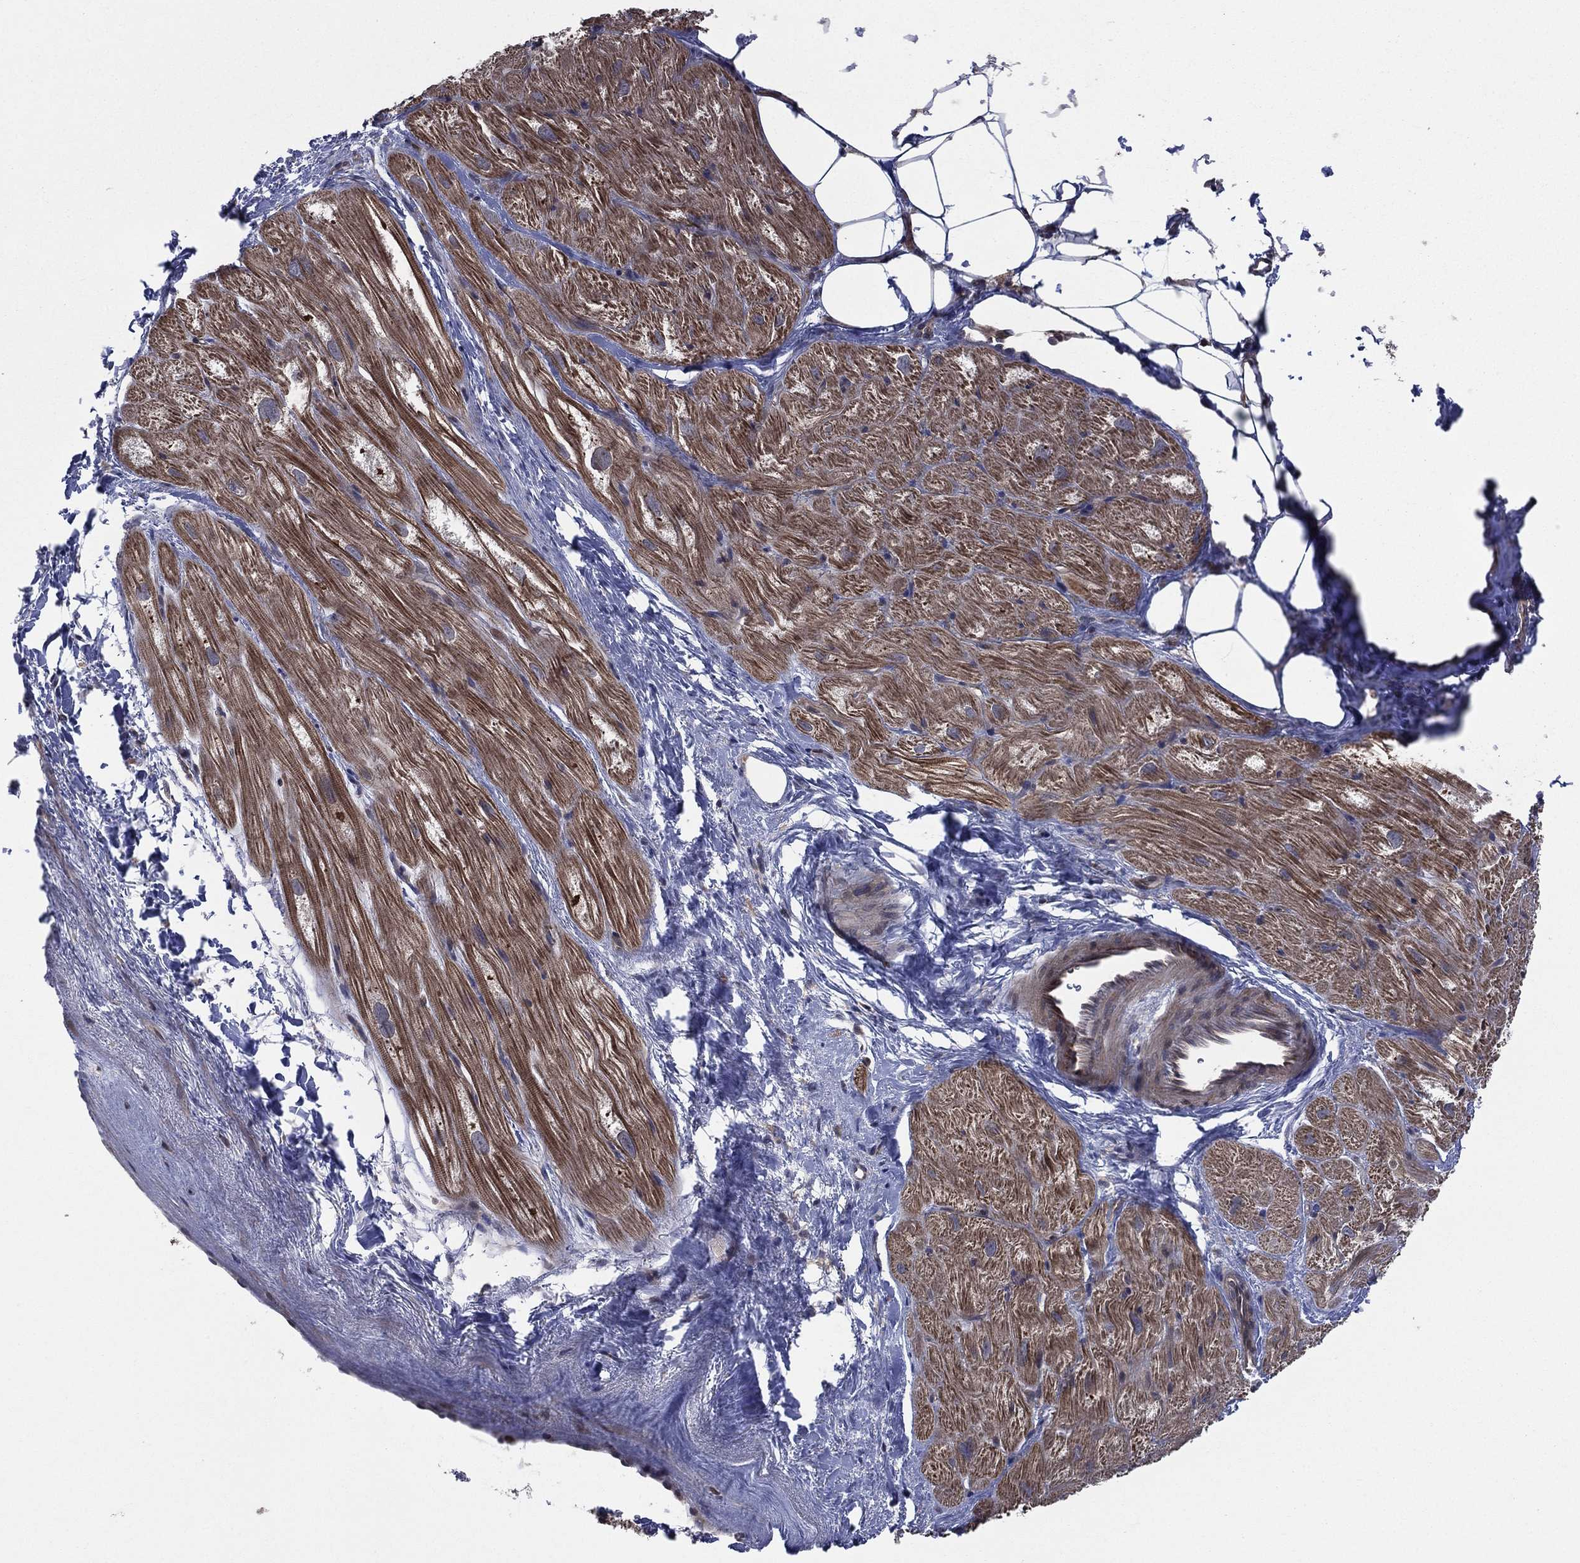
{"staining": {"intensity": "moderate", "quantity": "25%-75%", "location": "cytoplasmic/membranous"}, "tissue": "heart muscle", "cell_type": "Cardiomyocytes", "image_type": "normal", "snomed": [{"axis": "morphology", "description": "Normal tissue, NOS"}, {"axis": "topography", "description": "Heart"}], "caption": "A photomicrograph of human heart muscle stained for a protein reveals moderate cytoplasmic/membranous brown staining in cardiomyocytes. (Brightfield microscopy of DAB IHC at high magnification).", "gene": "C2orf76", "patient": {"sex": "male", "age": 62}}